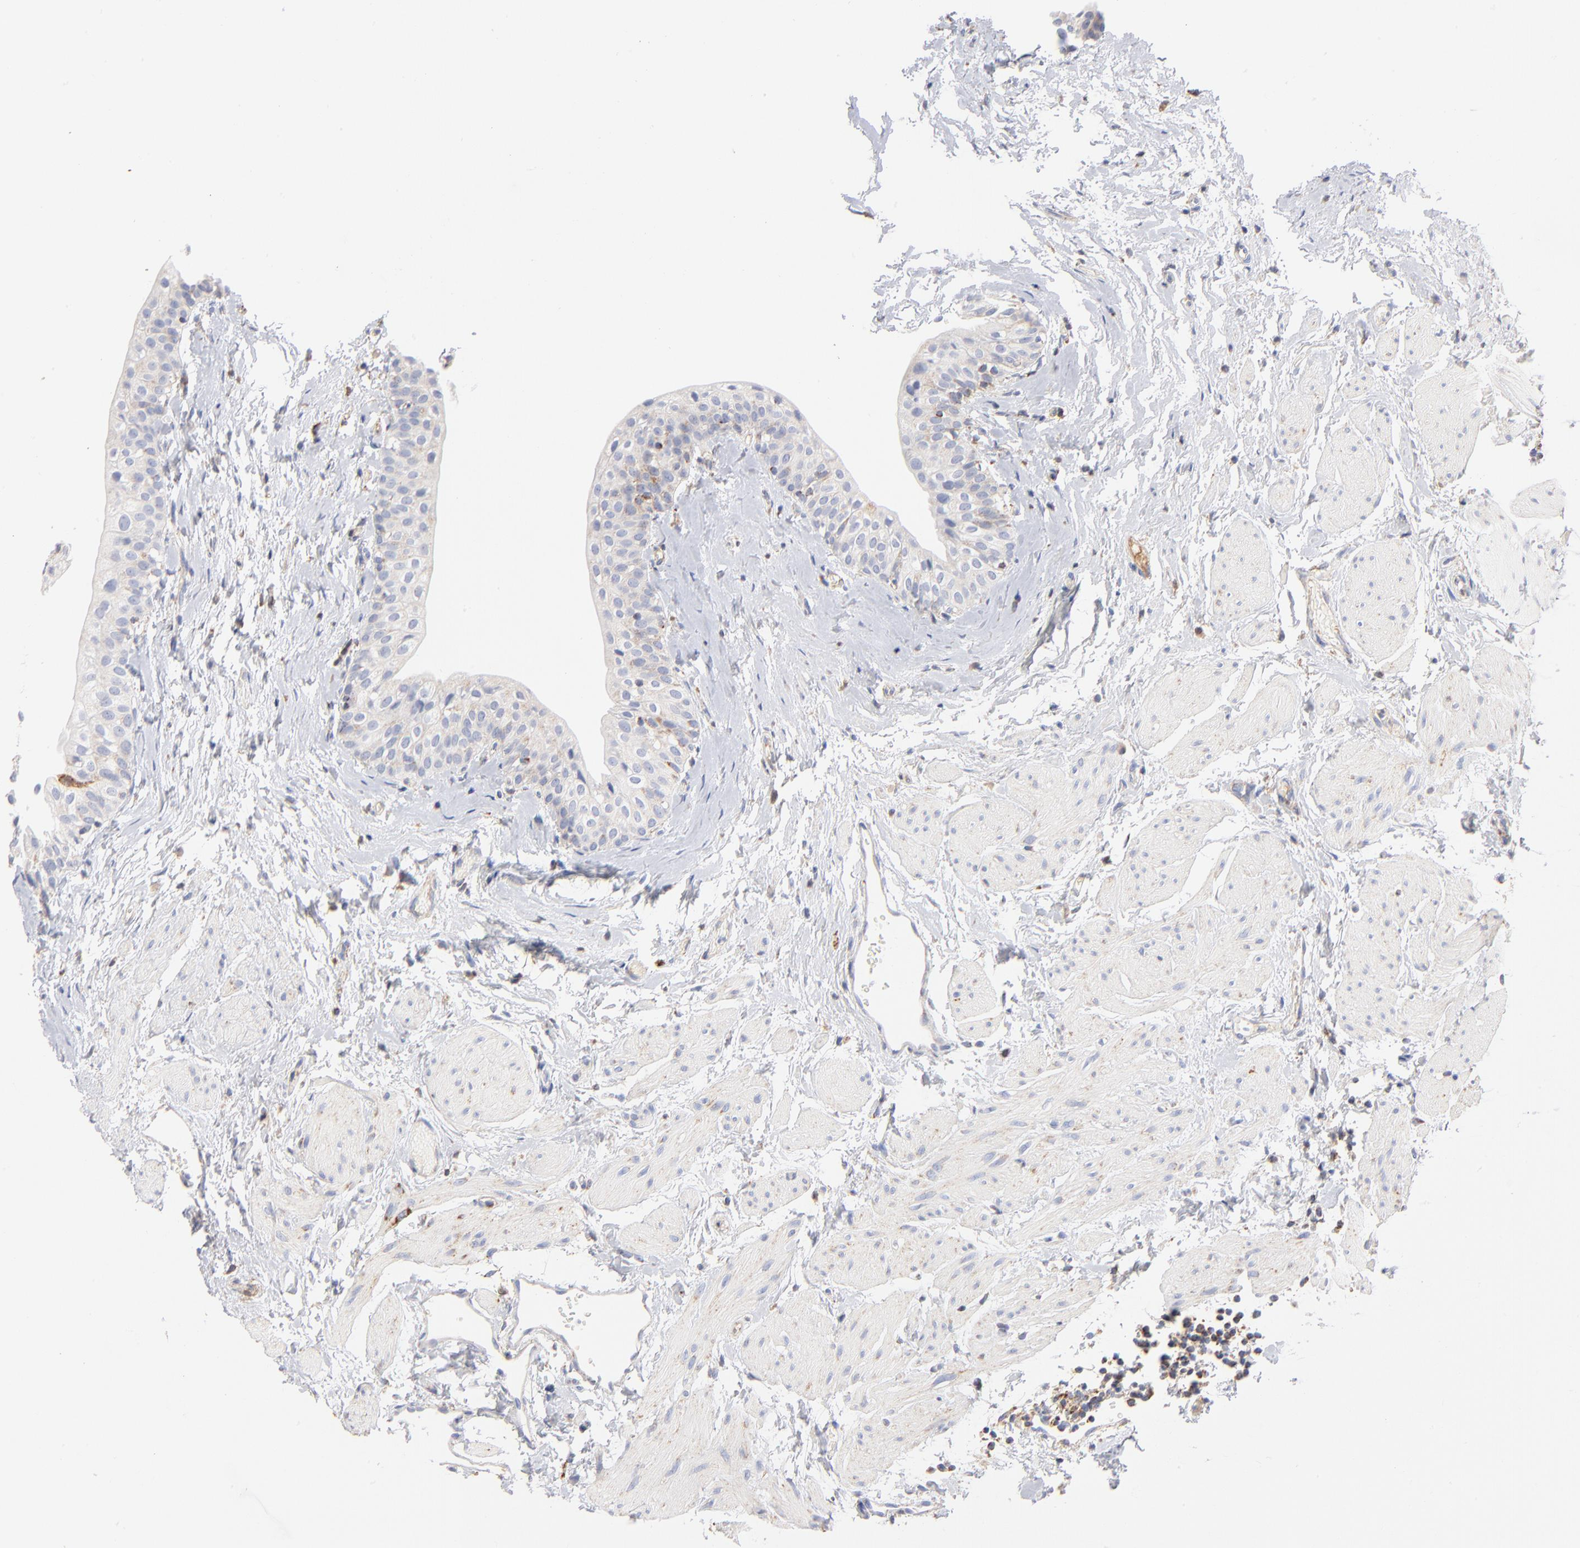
{"staining": {"intensity": "moderate", "quantity": "<25%", "location": "cytoplasmic/membranous"}, "tissue": "urinary bladder", "cell_type": "Urothelial cells", "image_type": "normal", "snomed": [{"axis": "morphology", "description": "Normal tissue, NOS"}, {"axis": "topography", "description": "Urinary bladder"}], "caption": "A low amount of moderate cytoplasmic/membranous expression is appreciated in about <25% of urothelial cells in normal urinary bladder.", "gene": "DLAT", "patient": {"sex": "male", "age": 59}}